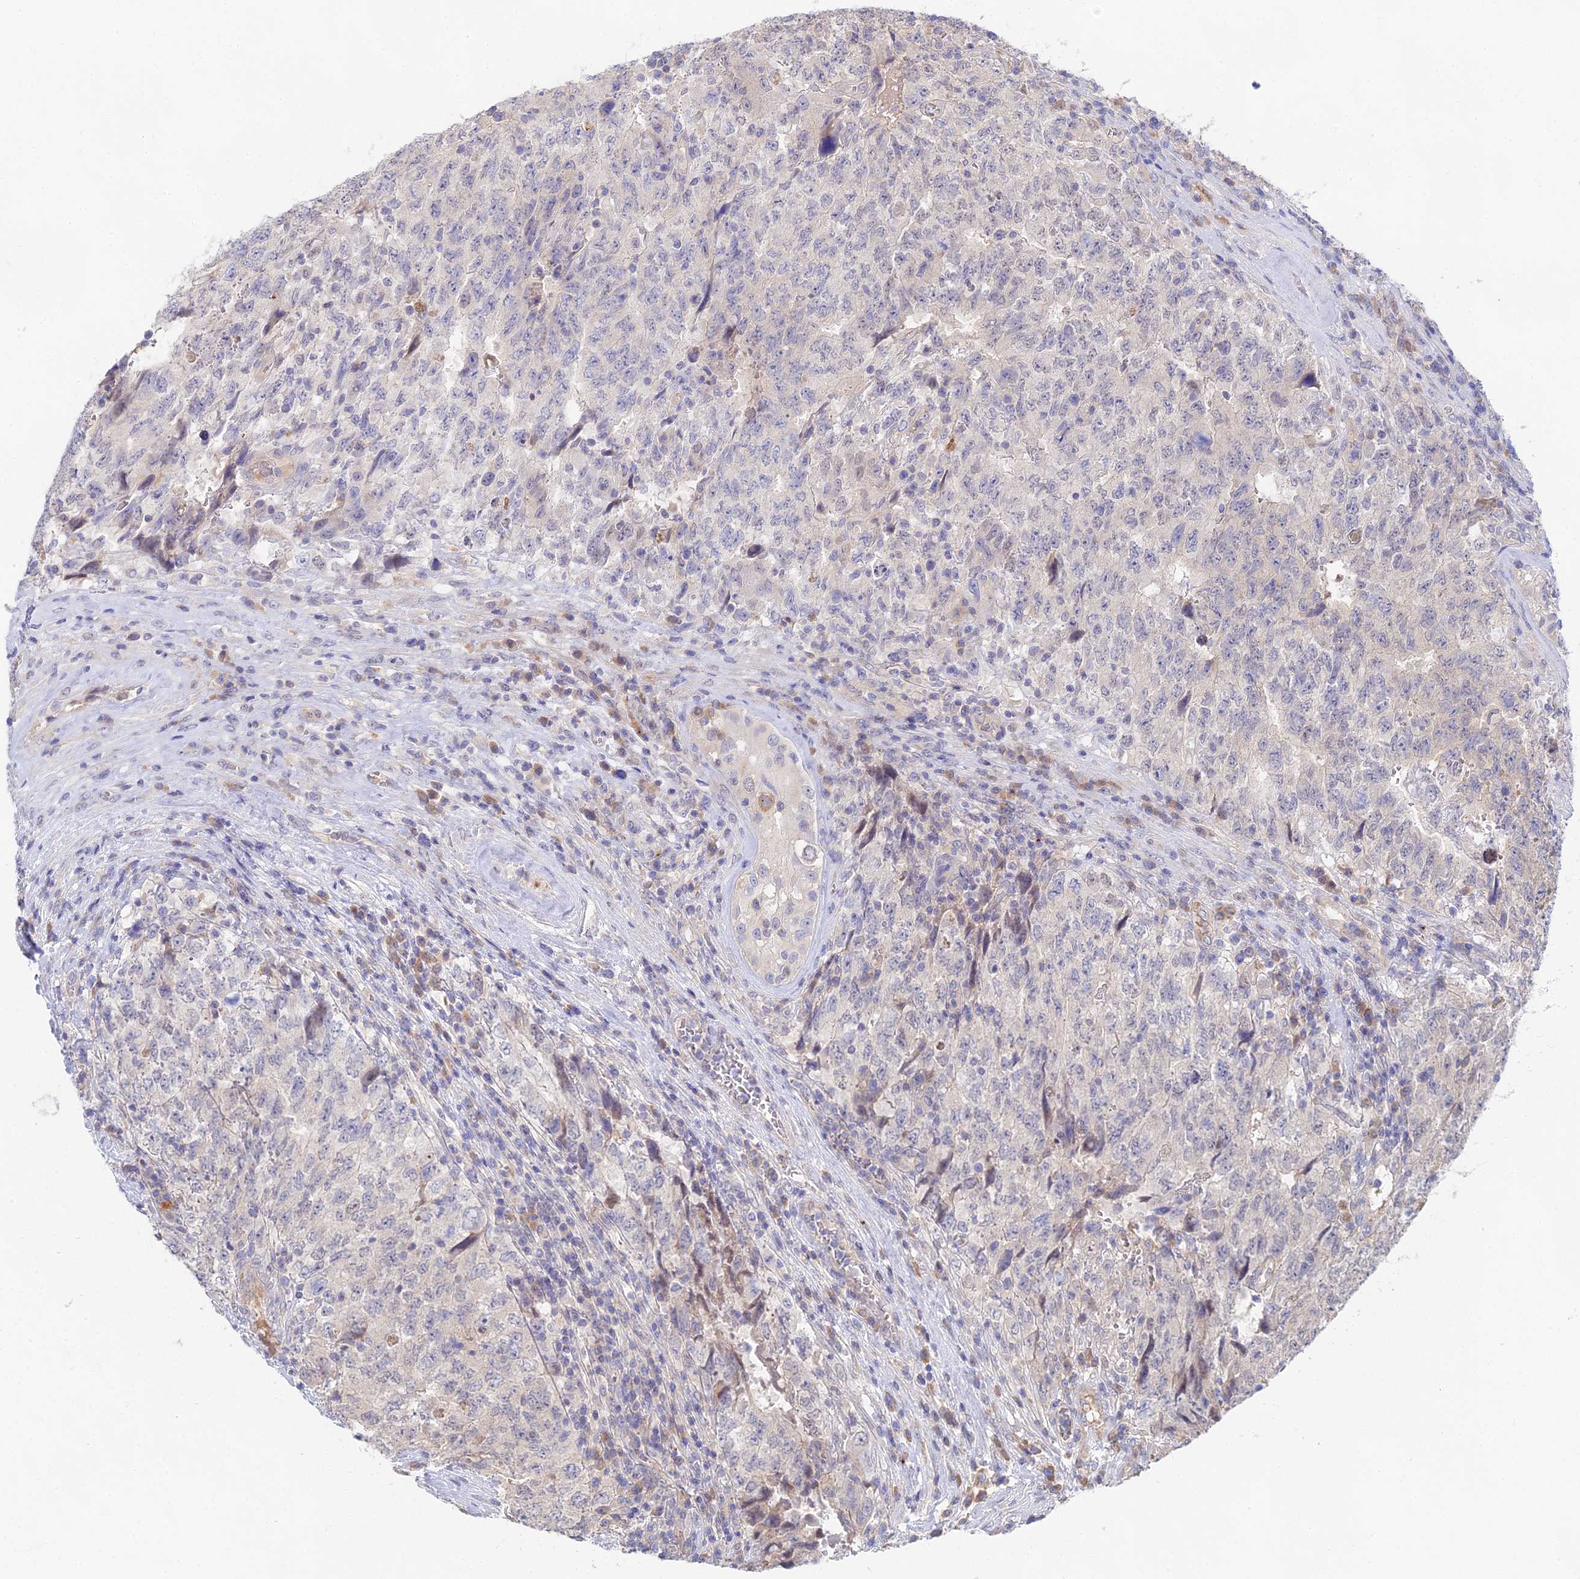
{"staining": {"intensity": "negative", "quantity": "none", "location": "none"}, "tissue": "testis cancer", "cell_type": "Tumor cells", "image_type": "cancer", "snomed": [{"axis": "morphology", "description": "Carcinoma, Embryonal, NOS"}, {"axis": "topography", "description": "Testis"}], "caption": "Immunohistochemistry (IHC) of embryonal carcinoma (testis) reveals no staining in tumor cells.", "gene": "DNAH14", "patient": {"sex": "male", "age": 34}}